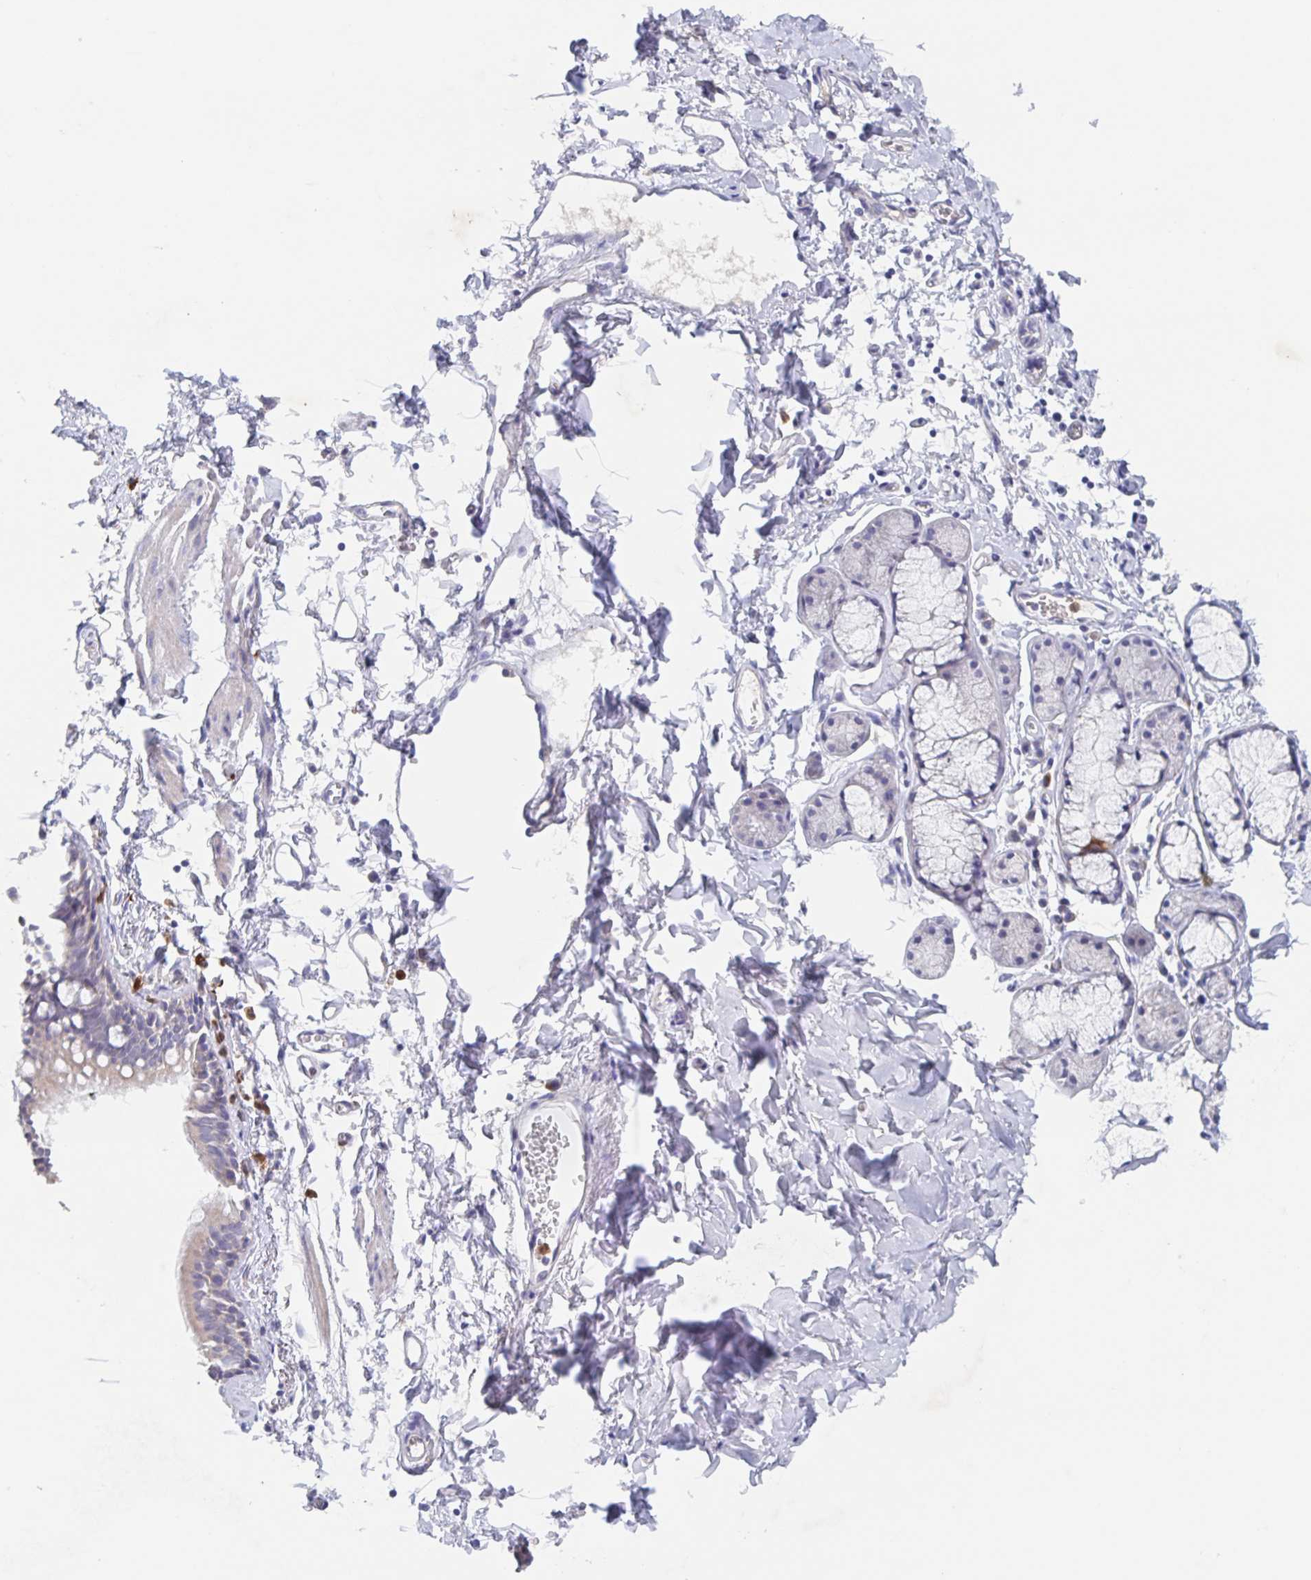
{"staining": {"intensity": "weak", "quantity": "<25%", "location": "cytoplasmic/membranous"}, "tissue": "bronchus", "cell_type": "Respiratory epithelial cells", "image_type": "normal", "snomed": [{"axis": "morphology", "description": "Normal tissue, NOS"}, {"axis": "topography", "description": "Cartilage tissue"}, {"axis": "topography", "description": "Bronchus"}], "caption": "IHC of unremarkable human bronchus demonstrates no positivity in respiratory epithelial cells.", "gene": "CDC42BPG", "patient": {"sex": "female", "age": 59}}